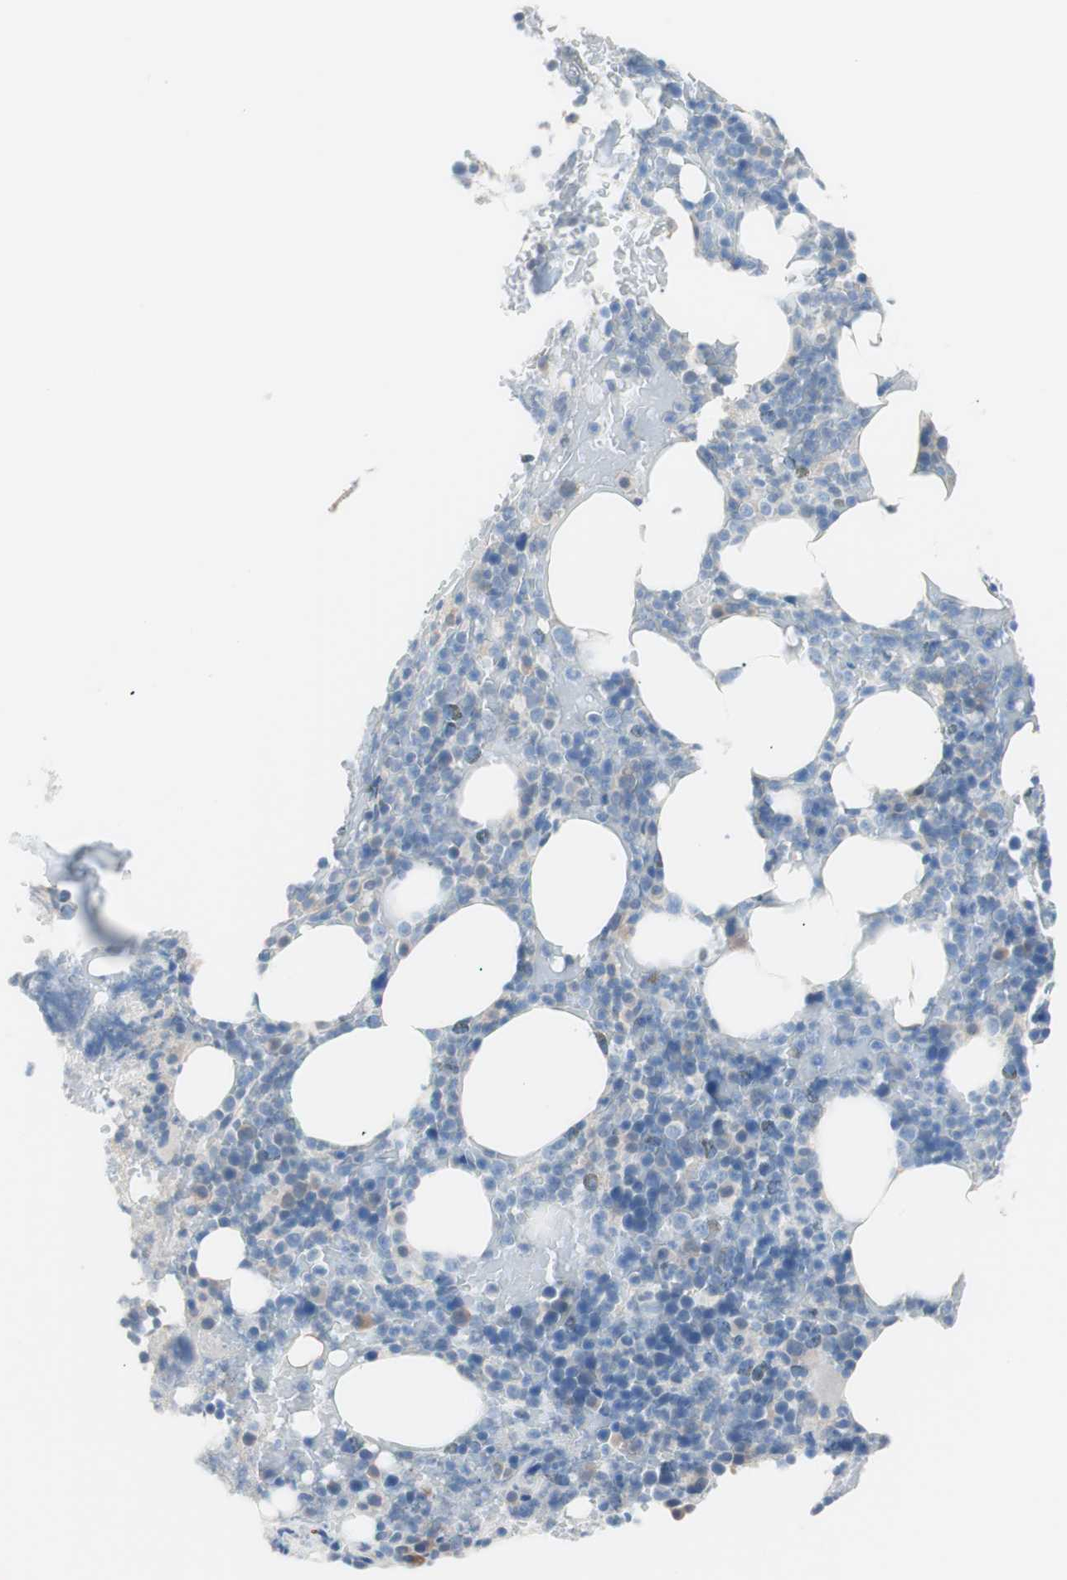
{"staining": {"intensity": "weak", "quantity": "<25%", "location": "cytoplasmic/membranous"}, "tissue": "bone marrow", "cell_type": "Hematopoietic cells", "image_type": "normal", "snomed": [{"axis": "morphology", "description": "Normal tissue, NOS"}, {"axis": "topography", "description": "Bone marrow"}], "caption": "This is an immunohistochemistry (IHC) image of benign human bone marrow. There is no positivity in hematopoietic cells.", "gene": "VIL1", "patient": {"sex": "female", "age": 66}}